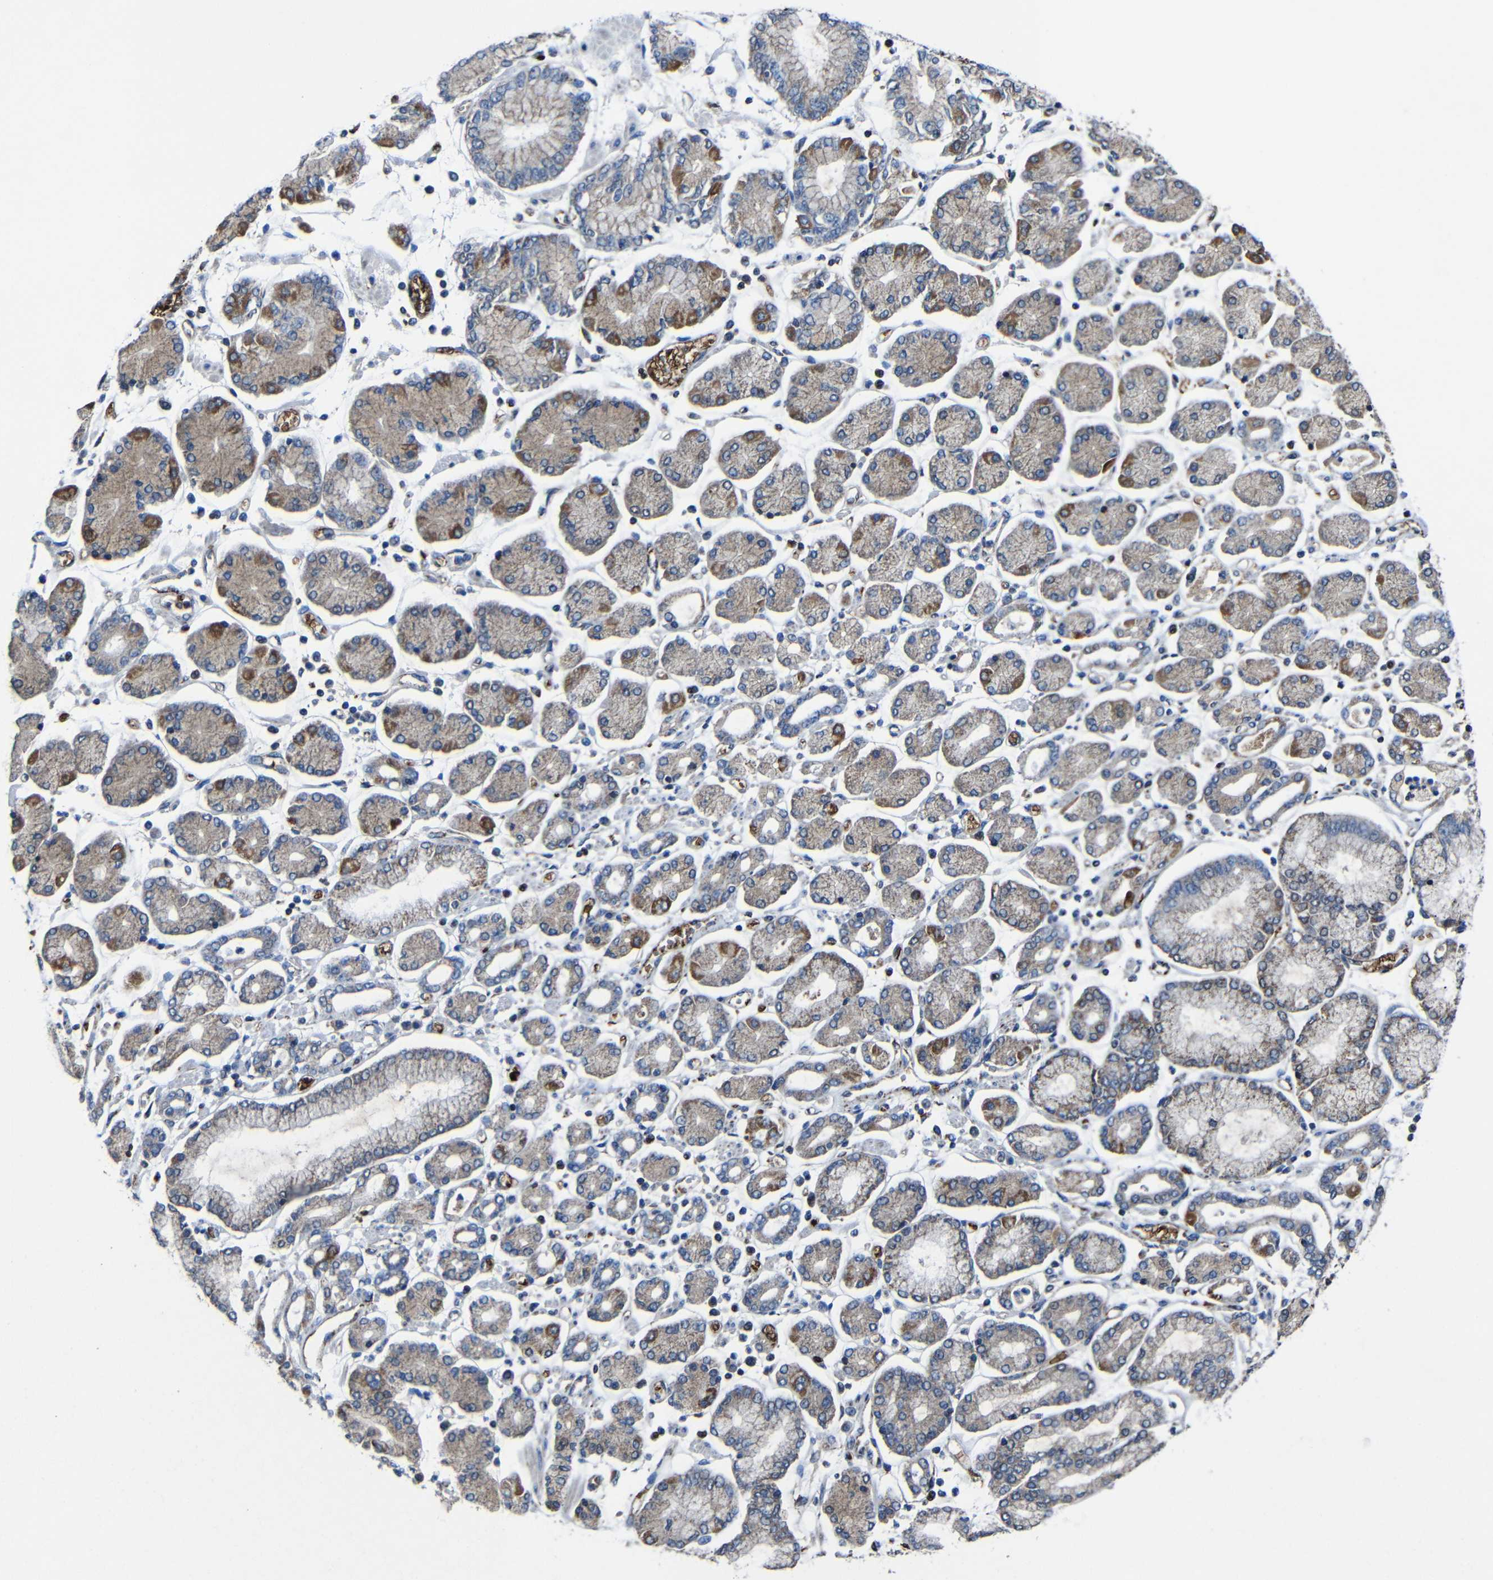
{"staining": {"intensity": "weak", "quantity": ">75%", "location": "cytoplasmic/membranous"}, "tissue": "stomach cancer", "cell_type": "Tumor cells", "image_type": "cancer", "snomed": [{"axis": "morphology", "description": "Adenocarcinoma, NOS"}, {"axis": "topography", "description": "Stomach"}], "caption": "Weak cytoplasmic/membranous positivity for a protein is seen in approximately >75% of tumor cells of adenocarcinoma (stomach) using immunohistochemistry.", "gene": "CA5B", "patient": {"sex": "male", "age": 76}}